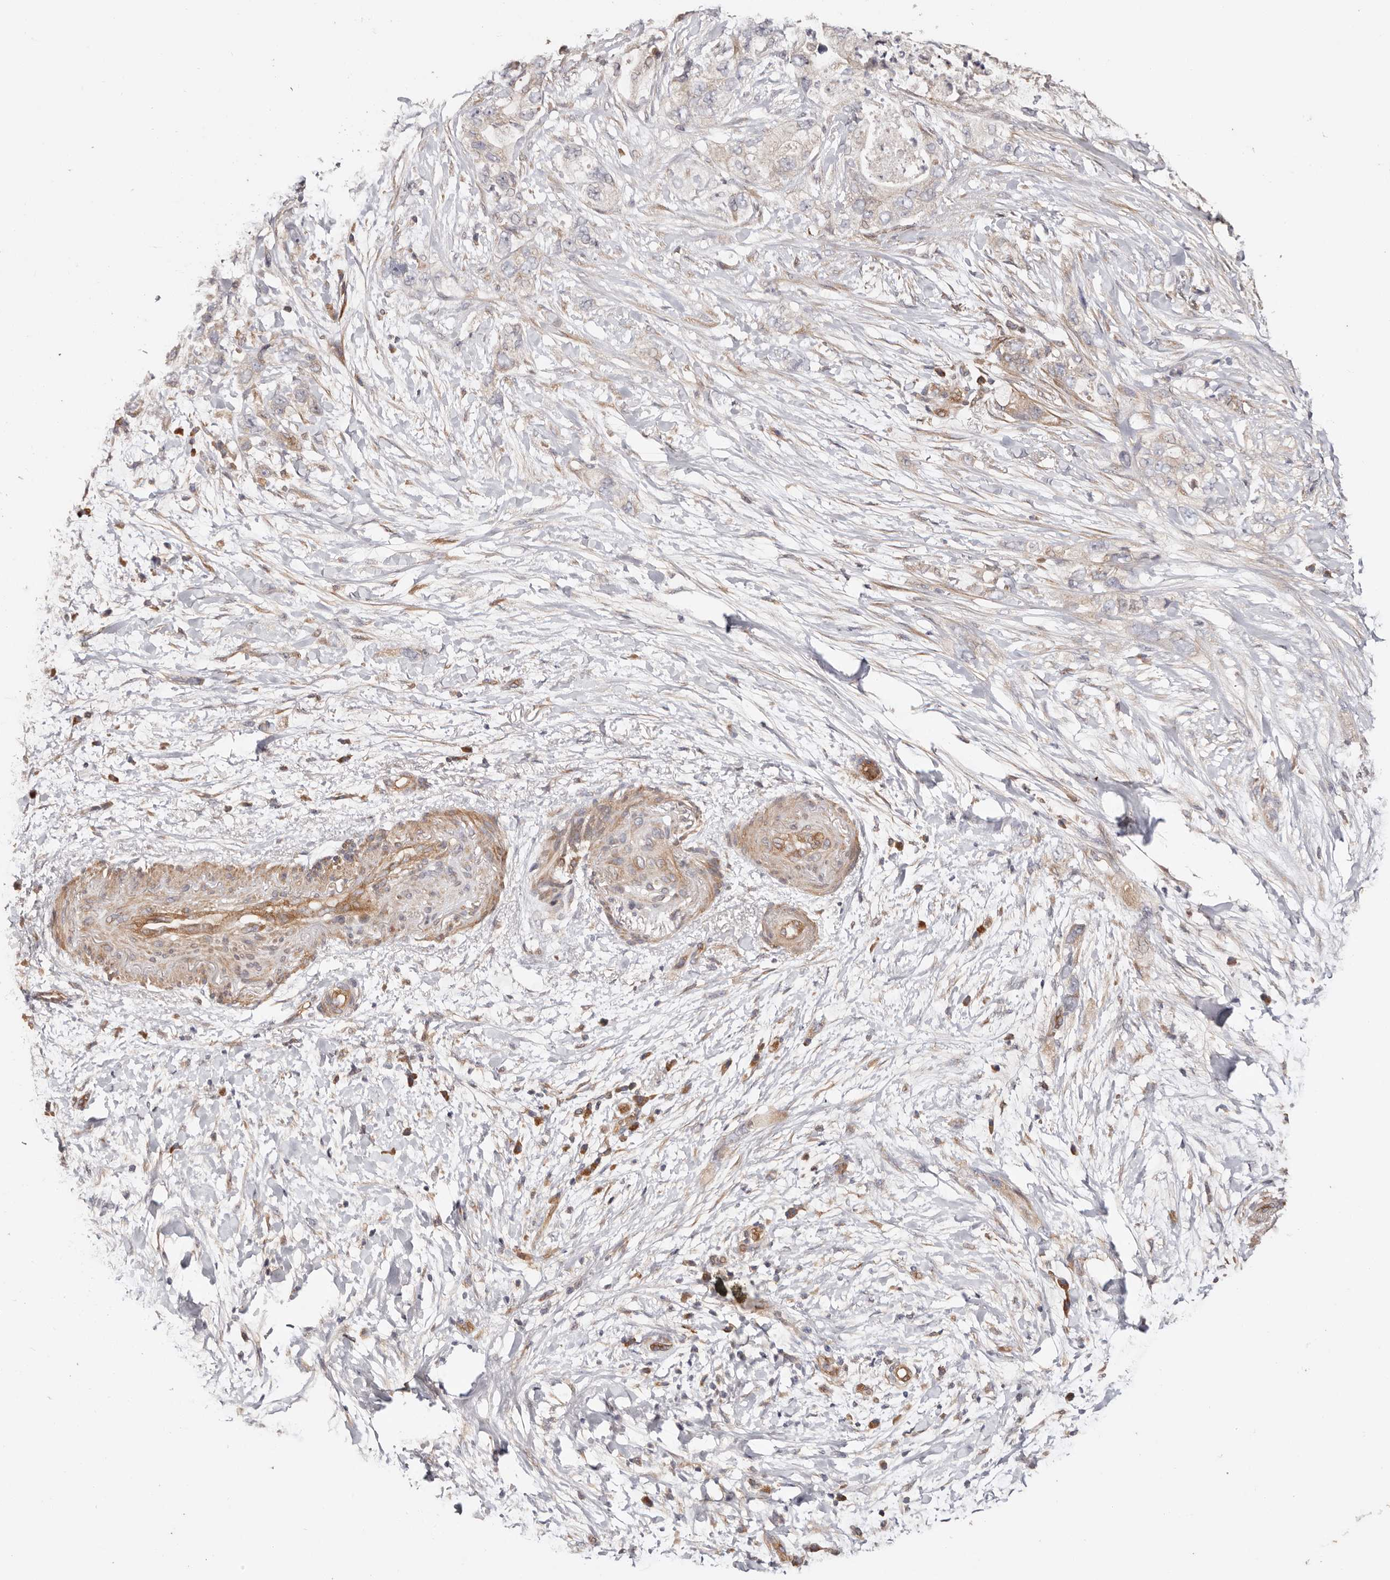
{"staining": {"intensity": "weak", "quantity": "<25%", "location": "cytoplasmic/membranous"}, "tissue": "pancreatic cancer", "cell_type": "Tumor cells", "image_type": "cancer", "snomed": [{"axis": "morphology", "description": "Adenocarcinoma, NOS"}, {"axis": "topography", "description": "Pancreas"}], "caption": "Tumor cells show no significant protein staining in adenocarcinoma (pancreatic). The staining is performed using DAB brown chromogen with nuclei counter-stained in using hematoxylin.", "gene": "MACF1", "patient": {"sex": "female", "age": 73}}